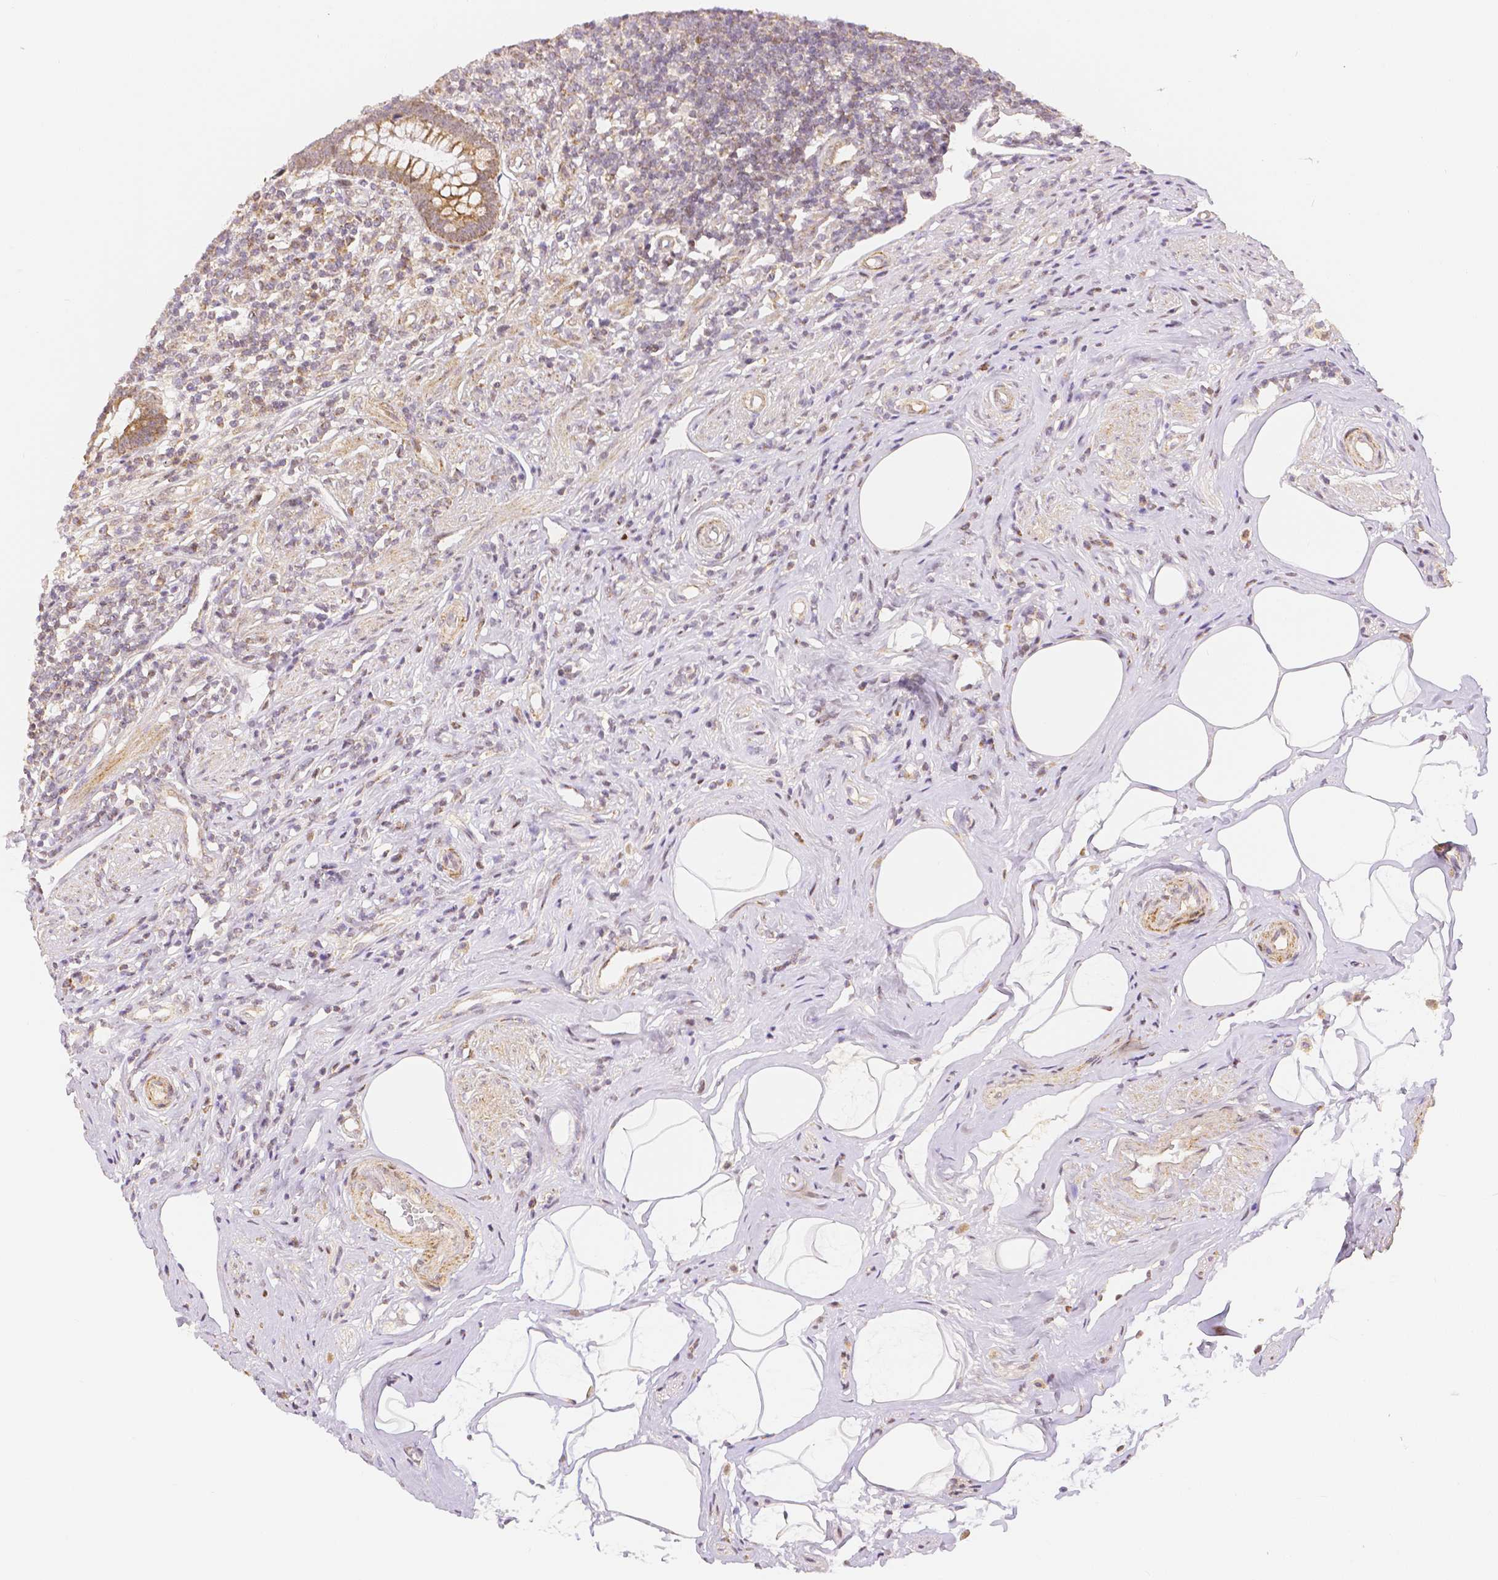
{"staining": {"intensity": "moderate", "quantity": ">75%", "location": "cytoplasmic/membranous,nuclear"}, "tissue": "appendix", "cell_type": "Glandular cells", "image_type": "normal", "snomed": [{"axis": "morphology", "description": "Normal tissue, NOS"}, {"axis": "topography", "description": "Appendix"}], "caption": "DAB immunohistochemical staining of normal human appendix reveals moderate cytoplasmic/membranous,nuclear protein staining in approximately >75% of glandular cells. Using DAB (3,3'-diaminobenzidine) (brown) and hematoxylin (blue) stains, captured at high magnification using brightfield microscopy.", "gene": "RHOT1", "patient": {"sex": "female", "age": 56}}